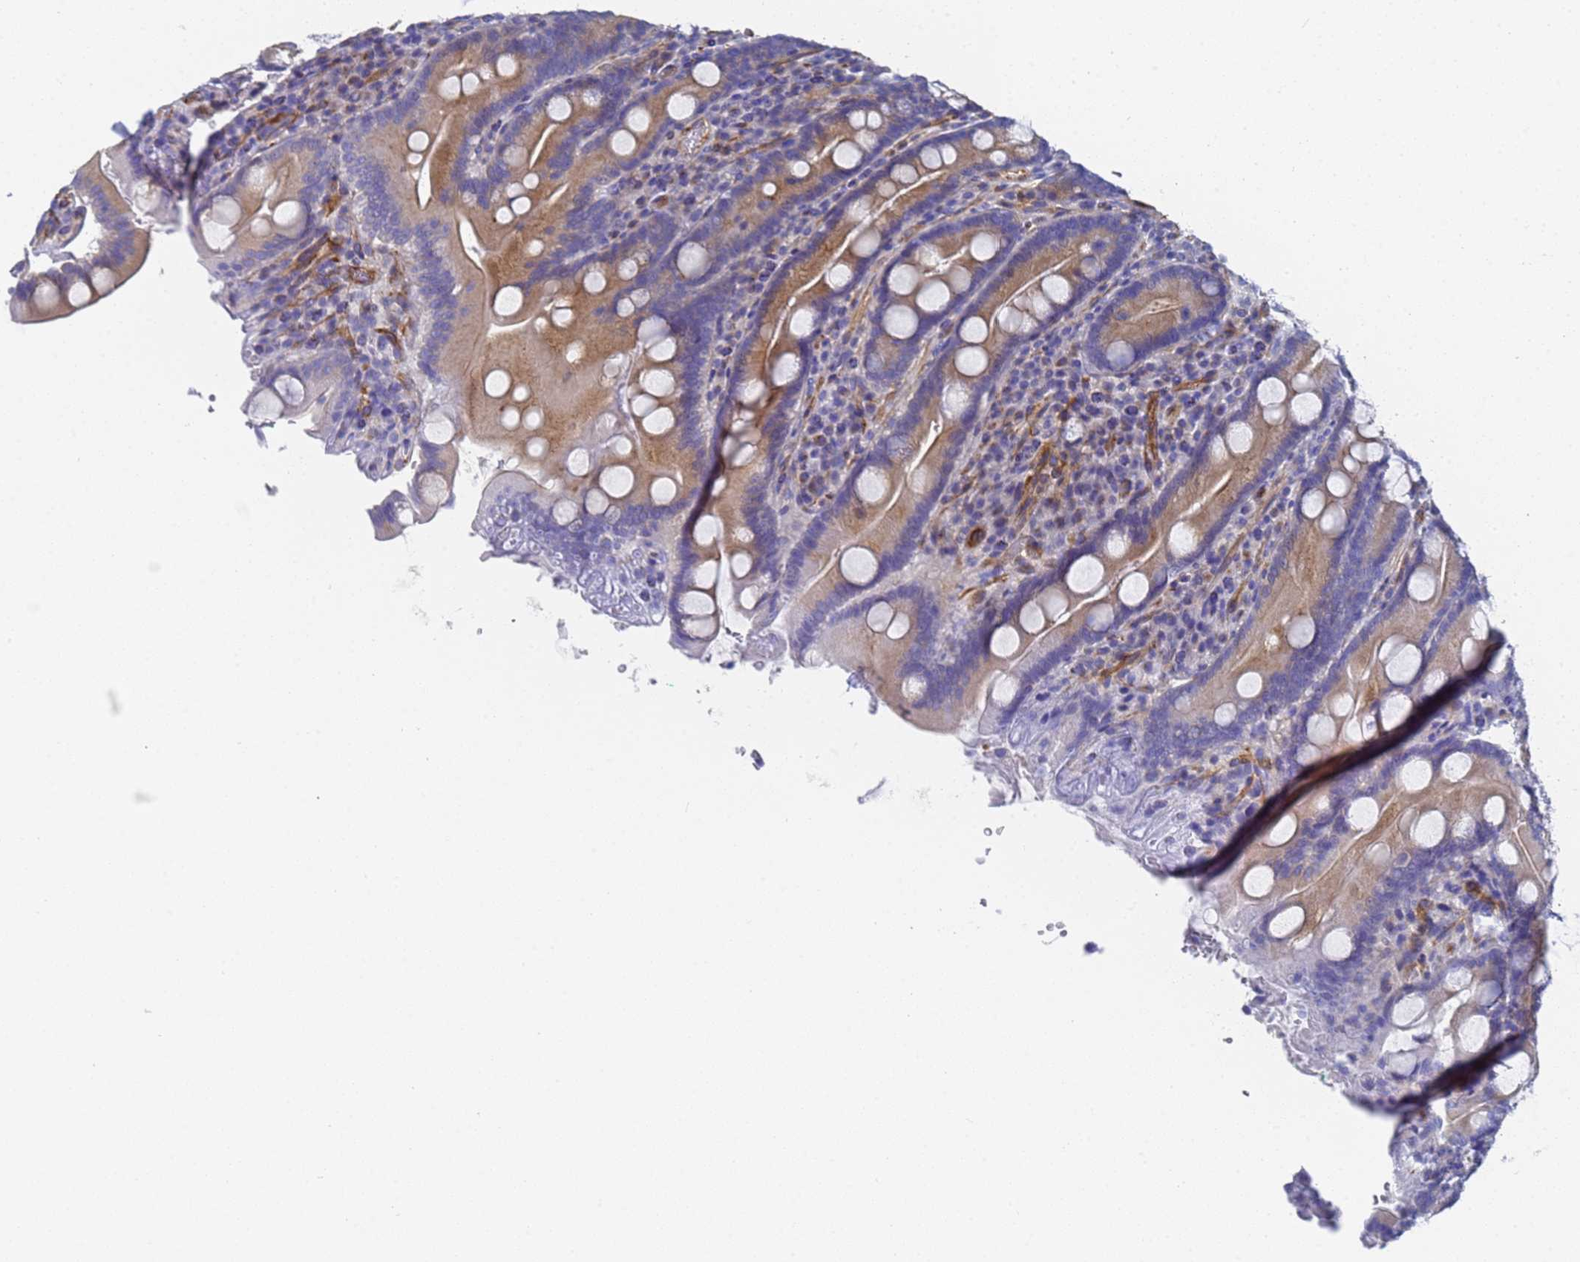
{"staining": {"intensity": "moderate", "quantity": "<25%", "location": "cytoplasmic/membranous"}, "tissue": "duodenum", "cell_type": "Glandular cells", "image_type": "normal", "snomed": [{"axis": "morphology", "description": "Normal tissue, NOS"}, {"axis": "topography", "description": "Duodenum"}], "caption": "This image shows immunohistochemistry staining of normal duodenum, with low moderate cytoplasmic/membranous expression in approximately <25% of glandular cells.", "gene": "ENSG00000198211", "patient": {"sex": "male", "age": 35}}